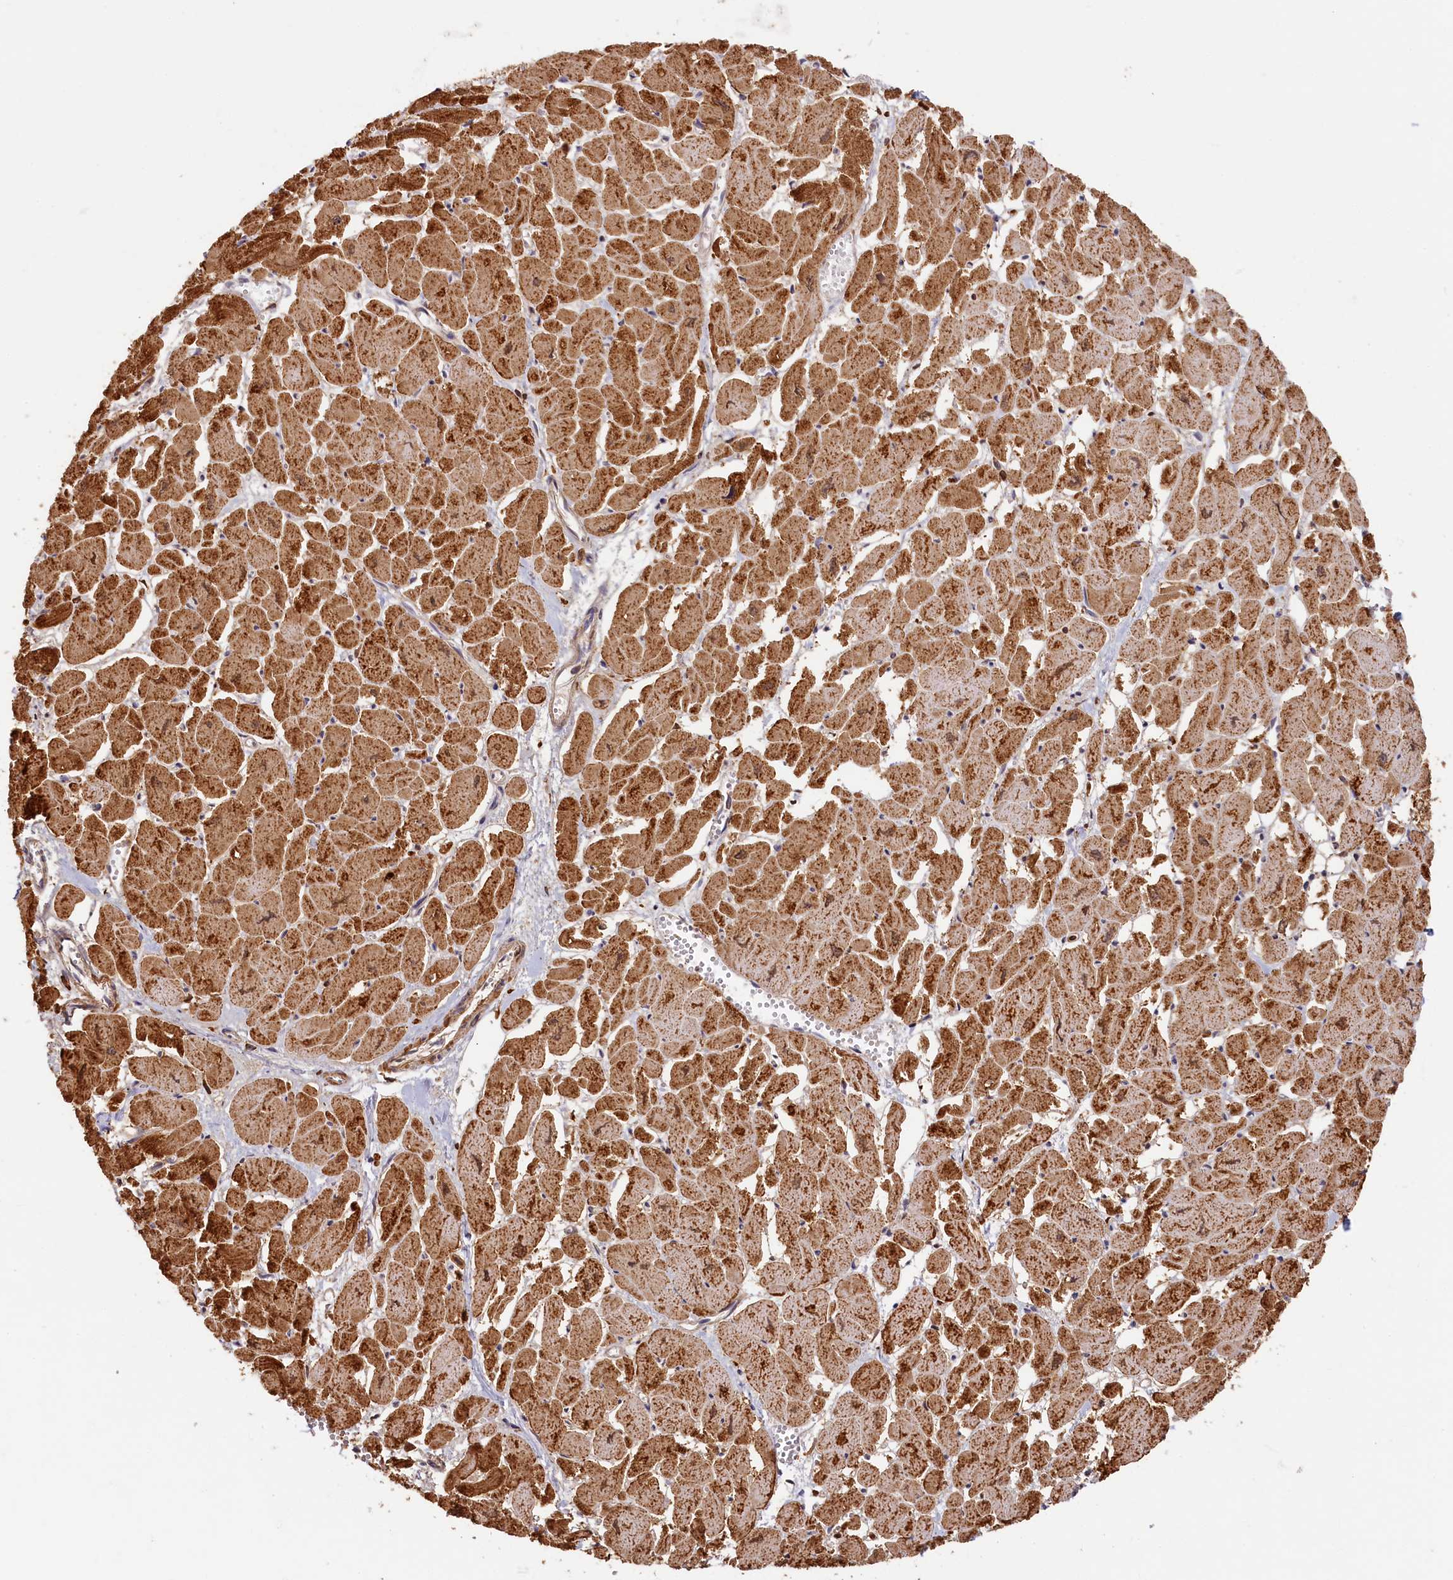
{"staining": {"intensity": "strong", "quantity": ">75%", "location": "cytoplasmic/membranous"}, "tissue": "heart muscle", "cell_type": "Cardiomyocytes", "image_type": "normal", "snomed": [{"axis": "morphology", "description": "Normal tissue, NOS"}, {"axis": "topography", "description": "Heart"}], "caption": "Benign heart muscle was stained to show a protein in brown. There is high levels of strong cytoplasmic/membranous positivity in approximately >75% of cardiomyocytes.", "gene": "CEP44", "patient": {"sex": "male", "age": 54}}